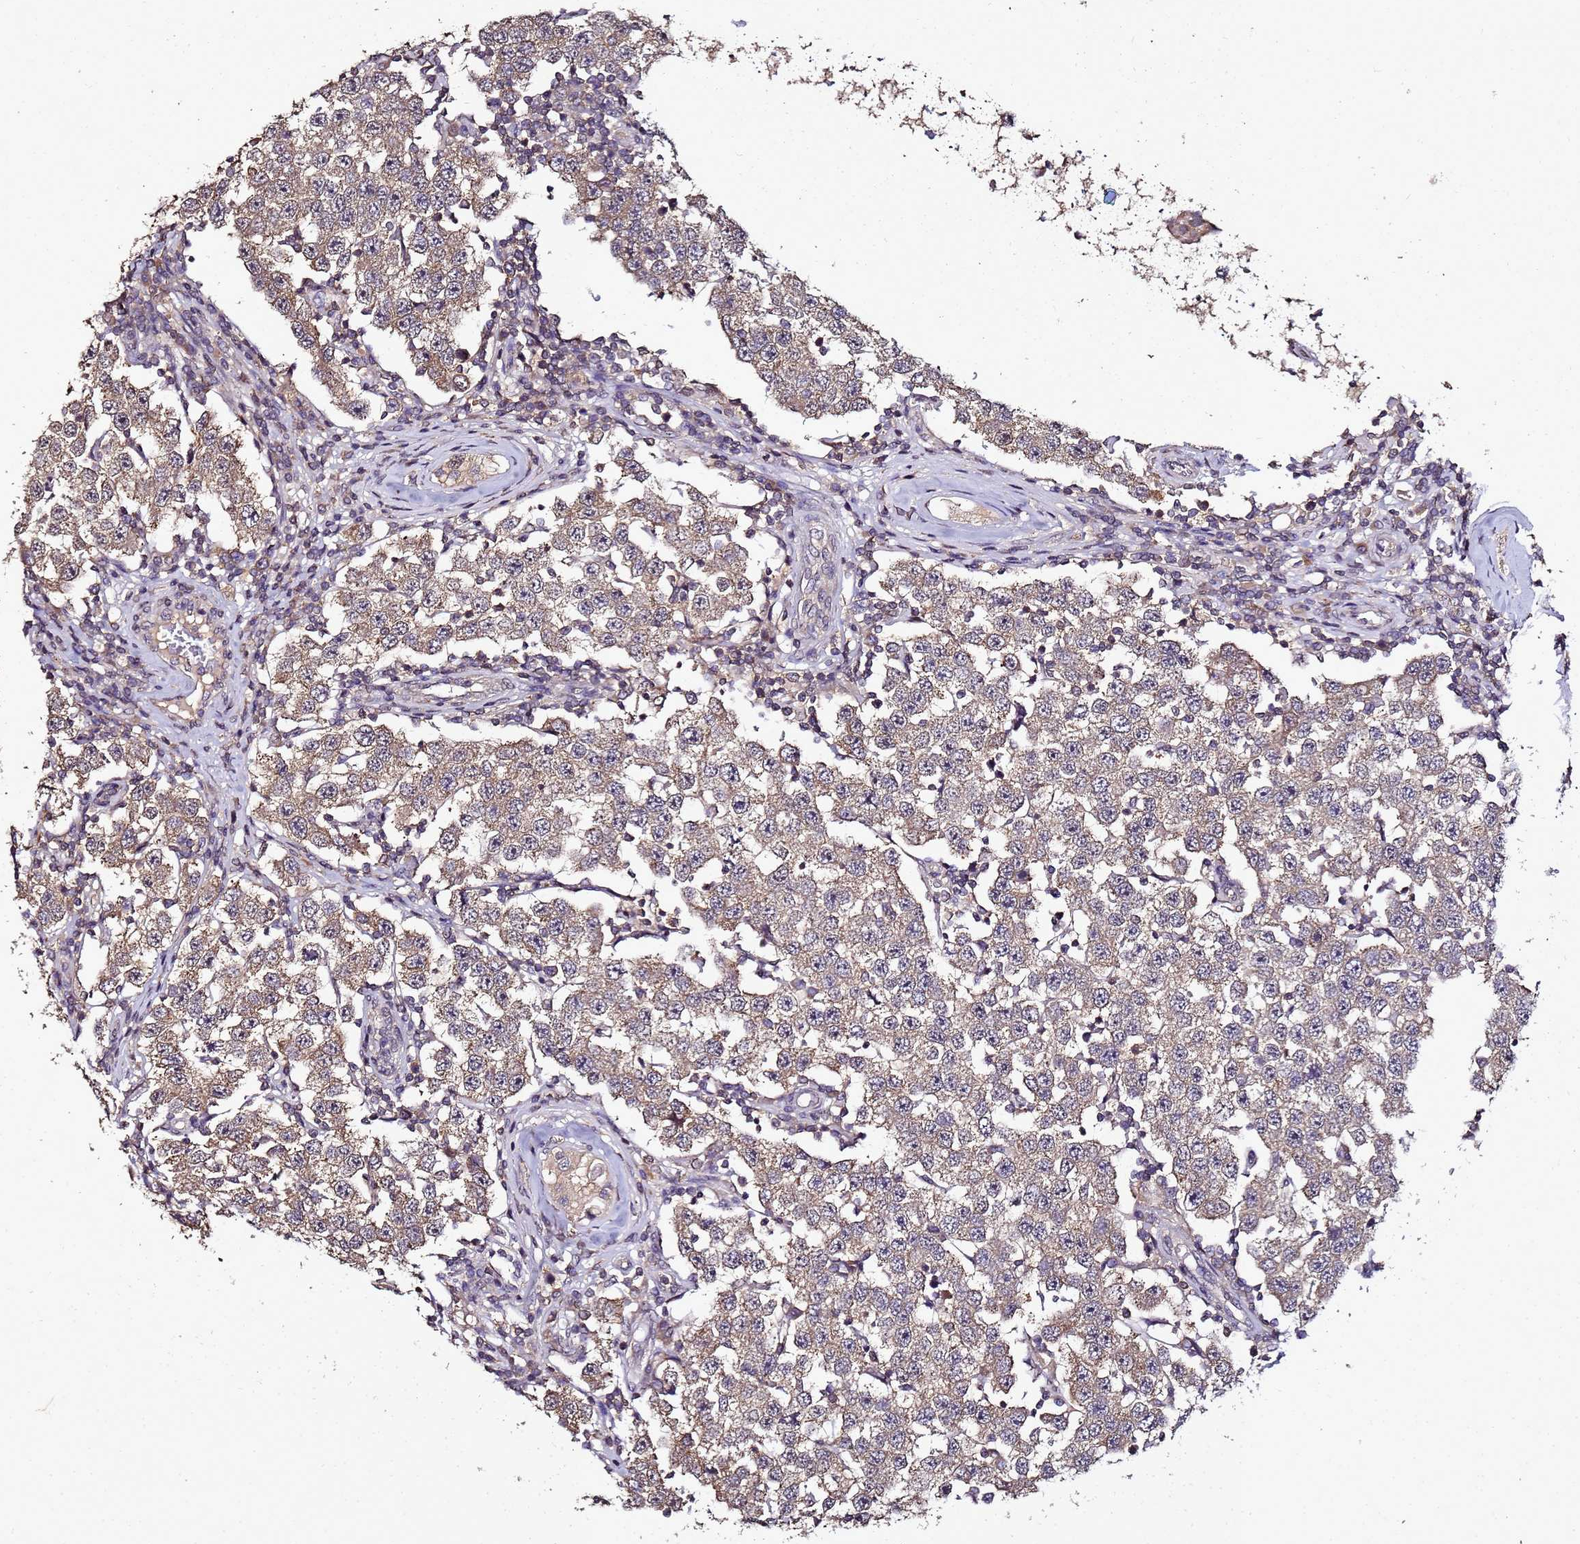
{"staining": {"intensity": "moderate", "quantity": ">75%", "location": "cytoplasmic/membranous"}, "tissue": "testis cancer", "cell_type": "Tumor cells", "image_type": "cancer", "snomed": [{"axis": "morphology", "description": "Seminoma, NOS"}, {"axis": "topography", "description": "Testis"}], "caption": "Tumor cells demonstrate medium levels of moderate cytoplasmic/membranous staining in about >75% of cells in testis cancer.", "gene": "ANKRD17", "patient": {"sex": "male", "age": 34}}